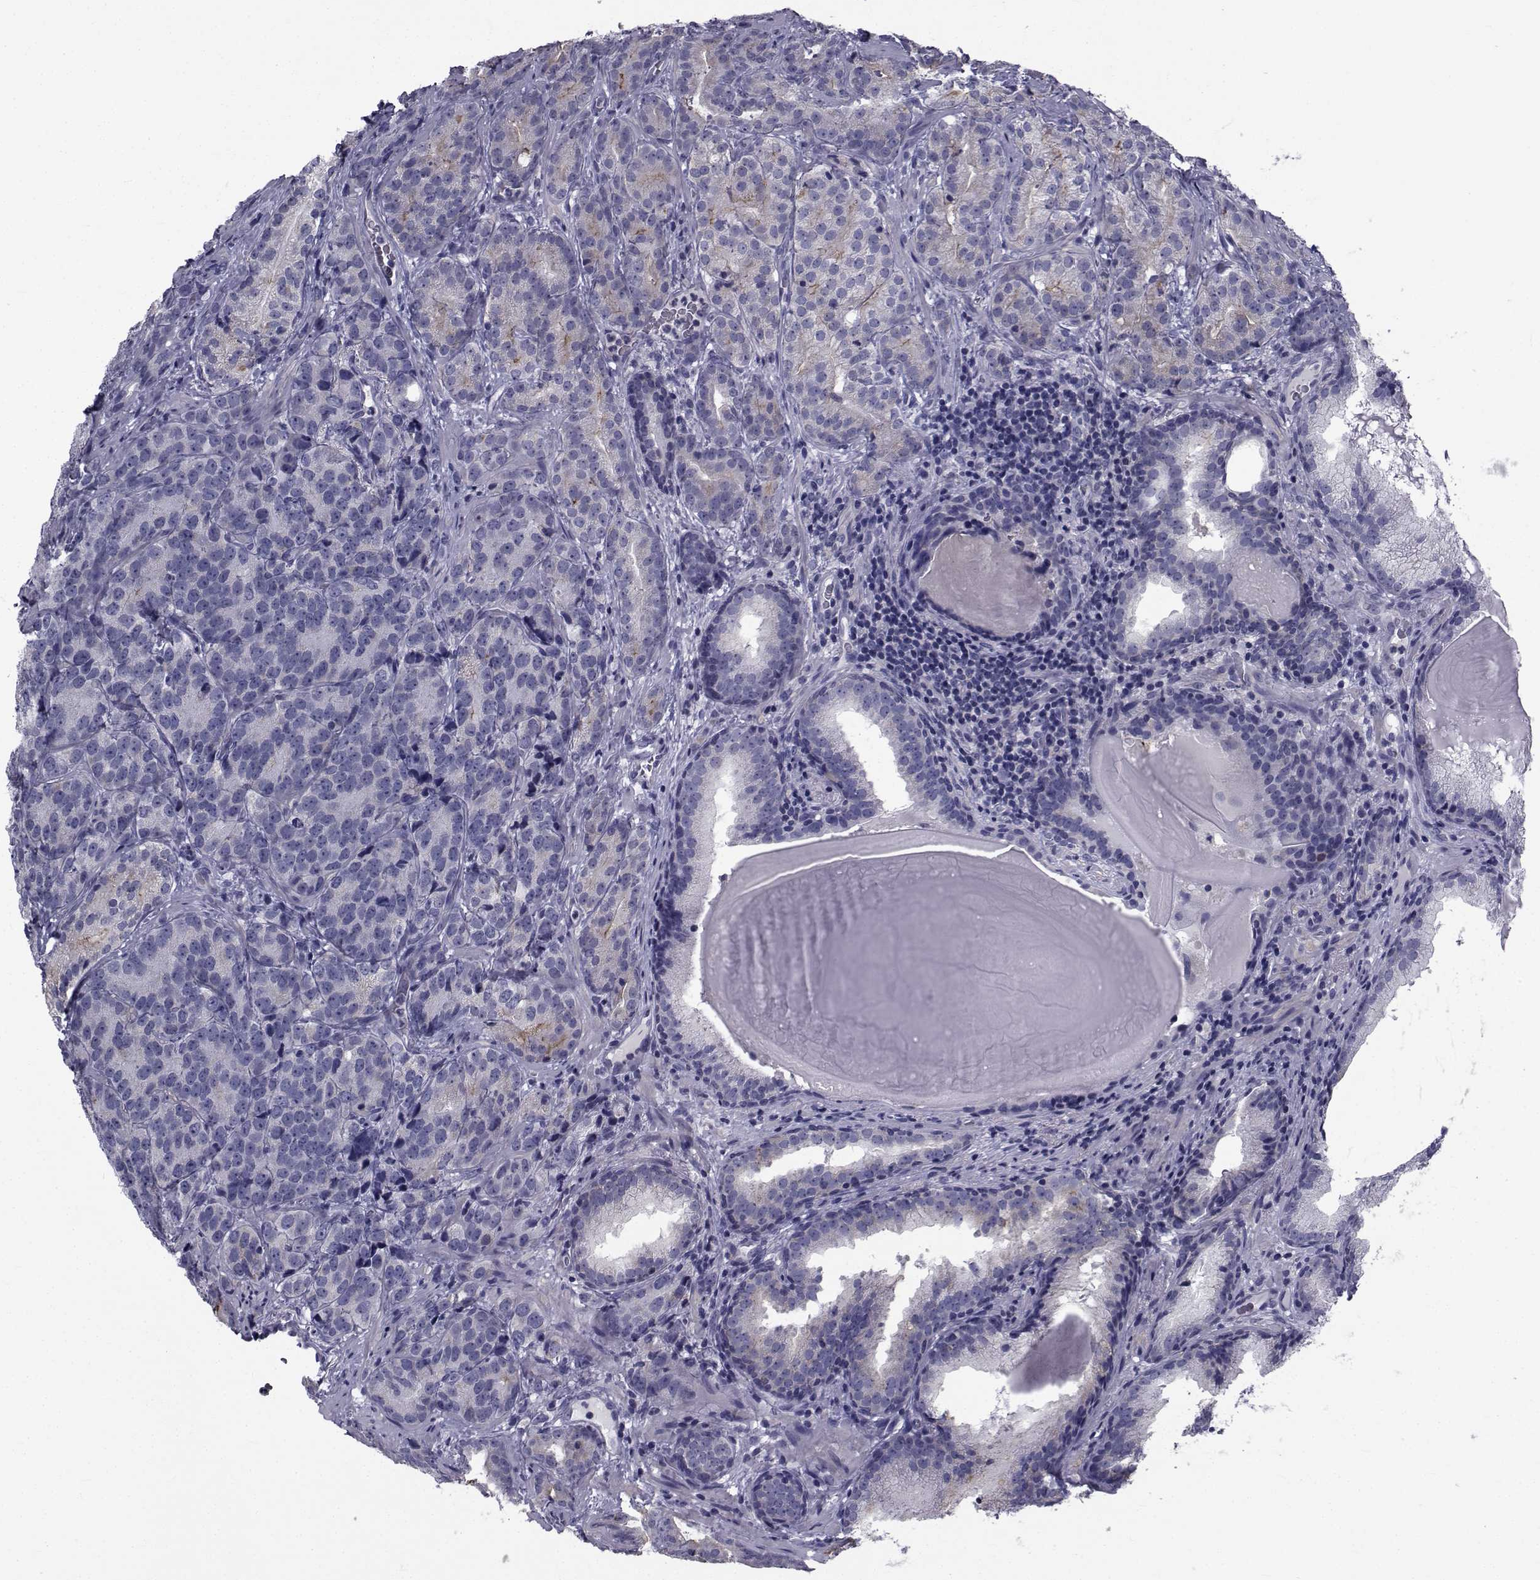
{"staining": {"intensity": "moderate", "quantity": "<25%", "location": "cytoplasmic/membranous"}, "tissue": "prostate cancer", "cell_type": "Tumor cells", "image_type": "cancer", "snomed": [{"axis": "morphology", "description": "Adenocarcinoma, NOS"}, {"axis": "topography", "description": "Prostate"}], "caption": "There is low levels of moderate cytoplasmic/membranous staining in tumor cells of prostate cancer, as demonstrated by immunohistochemical staining (brown color).", "gene": "FDXR", "patient": {"sex": "male", "age": 71}}